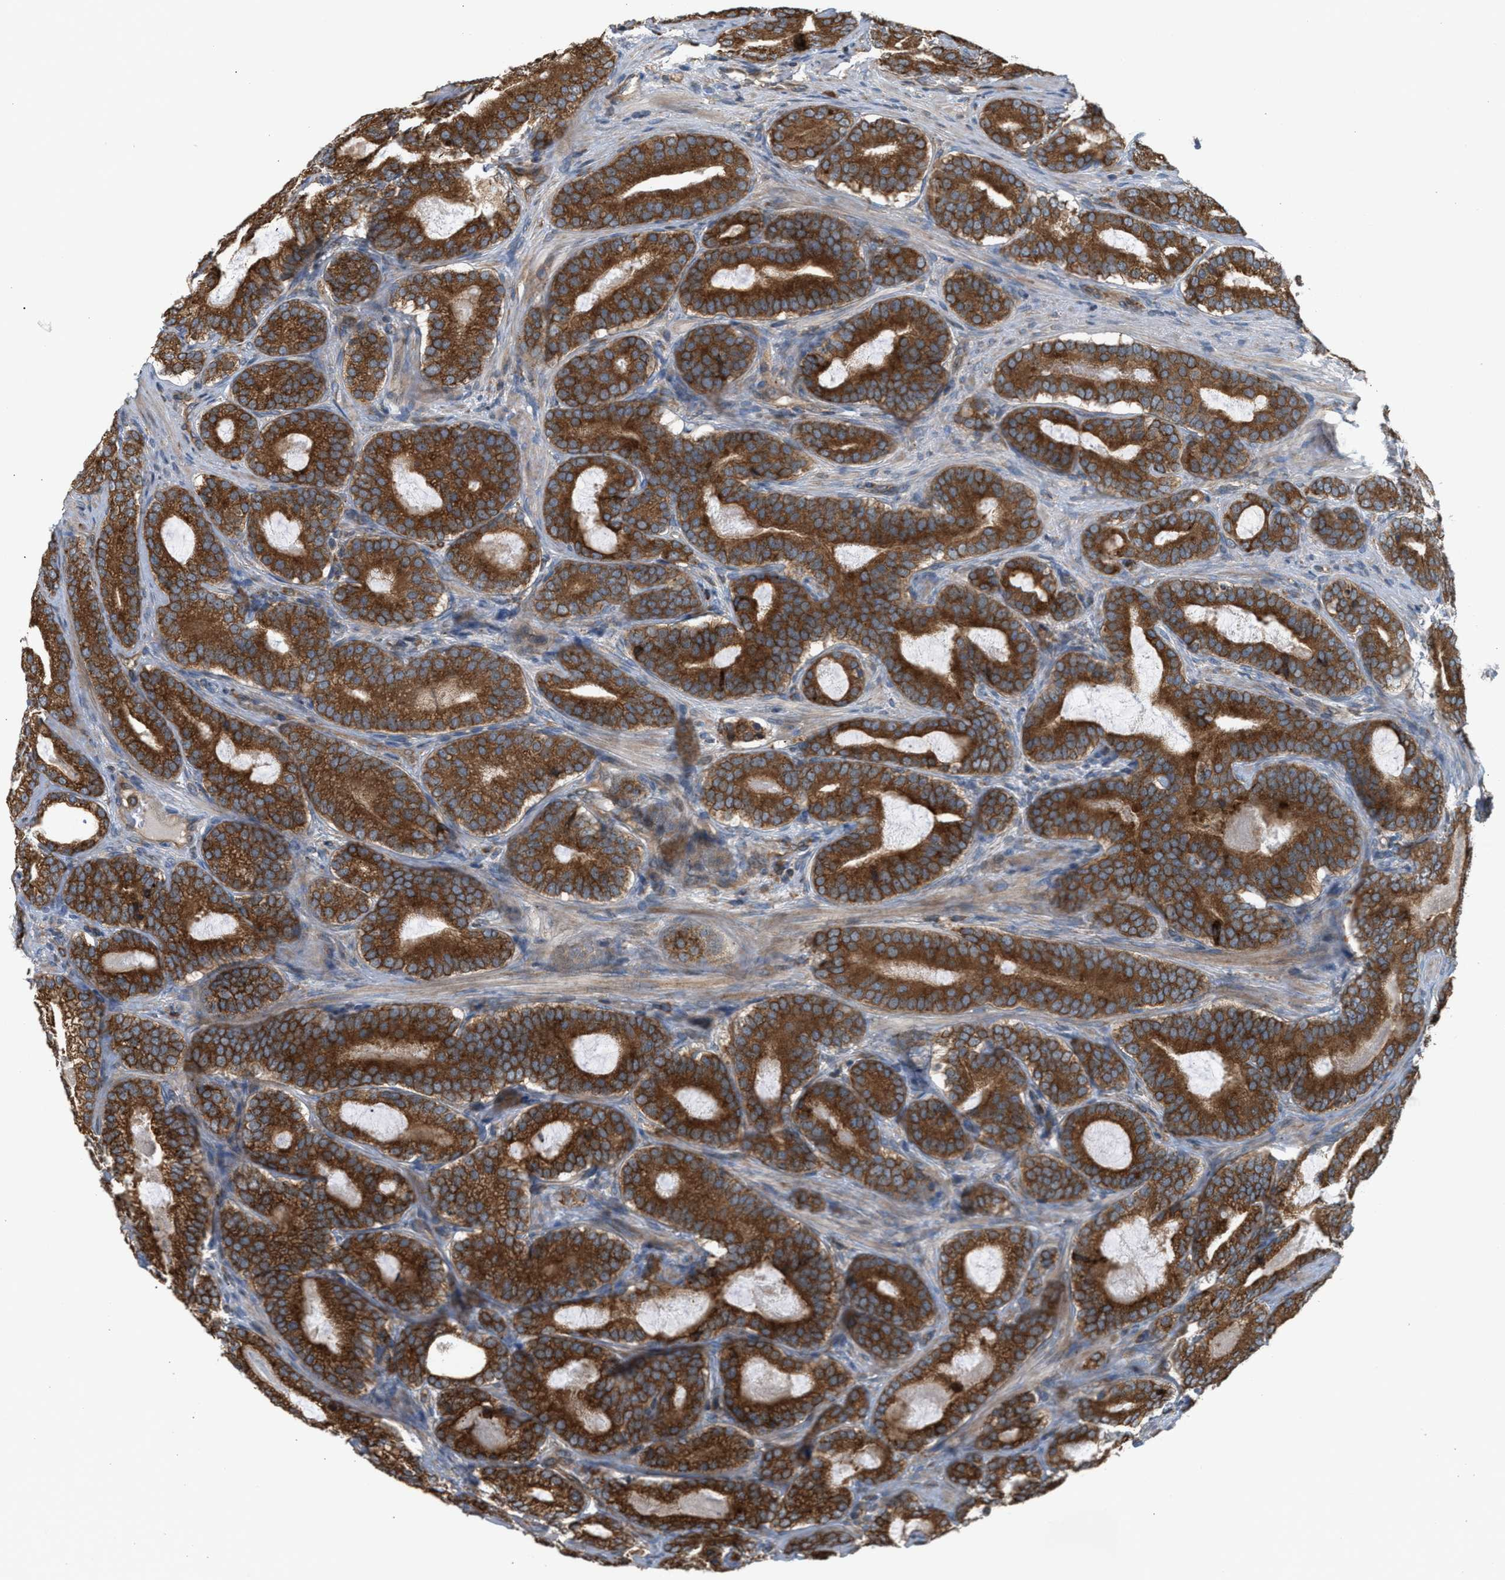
{"staining": {"intensity": "strong", "quantity": ">75%", "location": "cytoplasmic/membranous"}, "tissue": "prostate cancer", "cell_type": "Tumor cells", "image_type": "cancer", "snomed": [{"axis": "morphology", "description": "Adenocarcinoma, High grade"}, {"axis": "topography", "description": "Prostate"}], "caption": "Tumor cells show strong cytoplasmic/membranous positivity in about >75% of cells in prostate cancer (adenocarcinoma (high-grade)). (Brightfield microscopy of DAB IHC at high magnification).", "gene": "BAIAP2L1", "patient": {"sex": "male", "age": 60}}